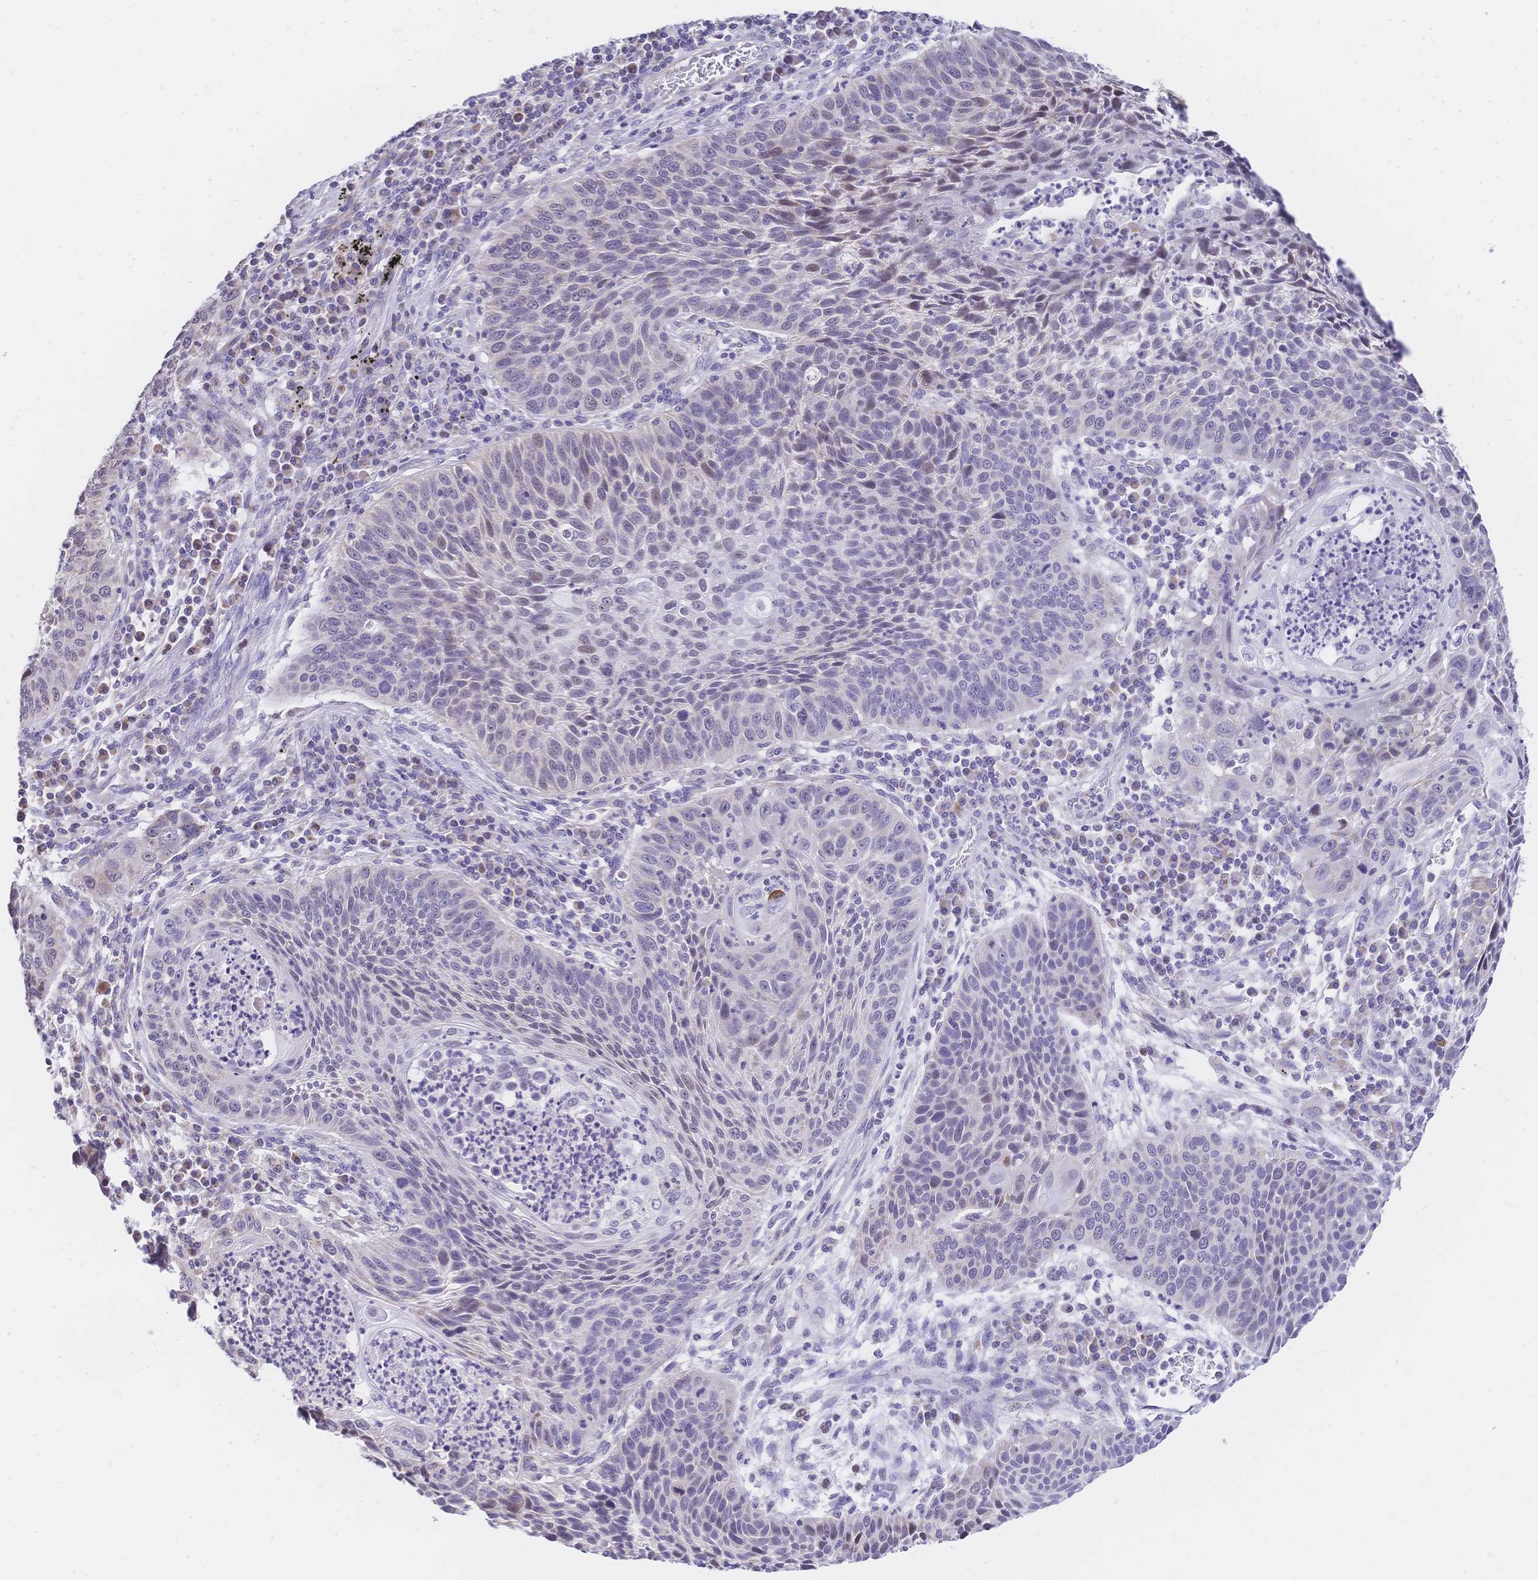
{"staining": {"intensity": "negative", "quantity": "none", "location": "none"}, "tissue": "lung cancer", "cell_type": "Tumor cells", "image_type": "cancer", "snomed": [{"axis": "morphology", "description": "Squamous cell carcinoma, NOS"}, {"axis": "morphology", "description": "Squamous cell carcinoma, metastatic, NOS"}, {"axis": "topography", "description": "Lung"}, {"axis": "topography", "description": "Pleura, NOS"}], "caption": "Tumor cells show no significant protein expression in lung squamous cell carcinoma. (DAB immunohistochemistry (IHC) with hematoxylin counter stain).", "gene": "CLEC18B", "patient": {"sex": "male", "age": 72}}